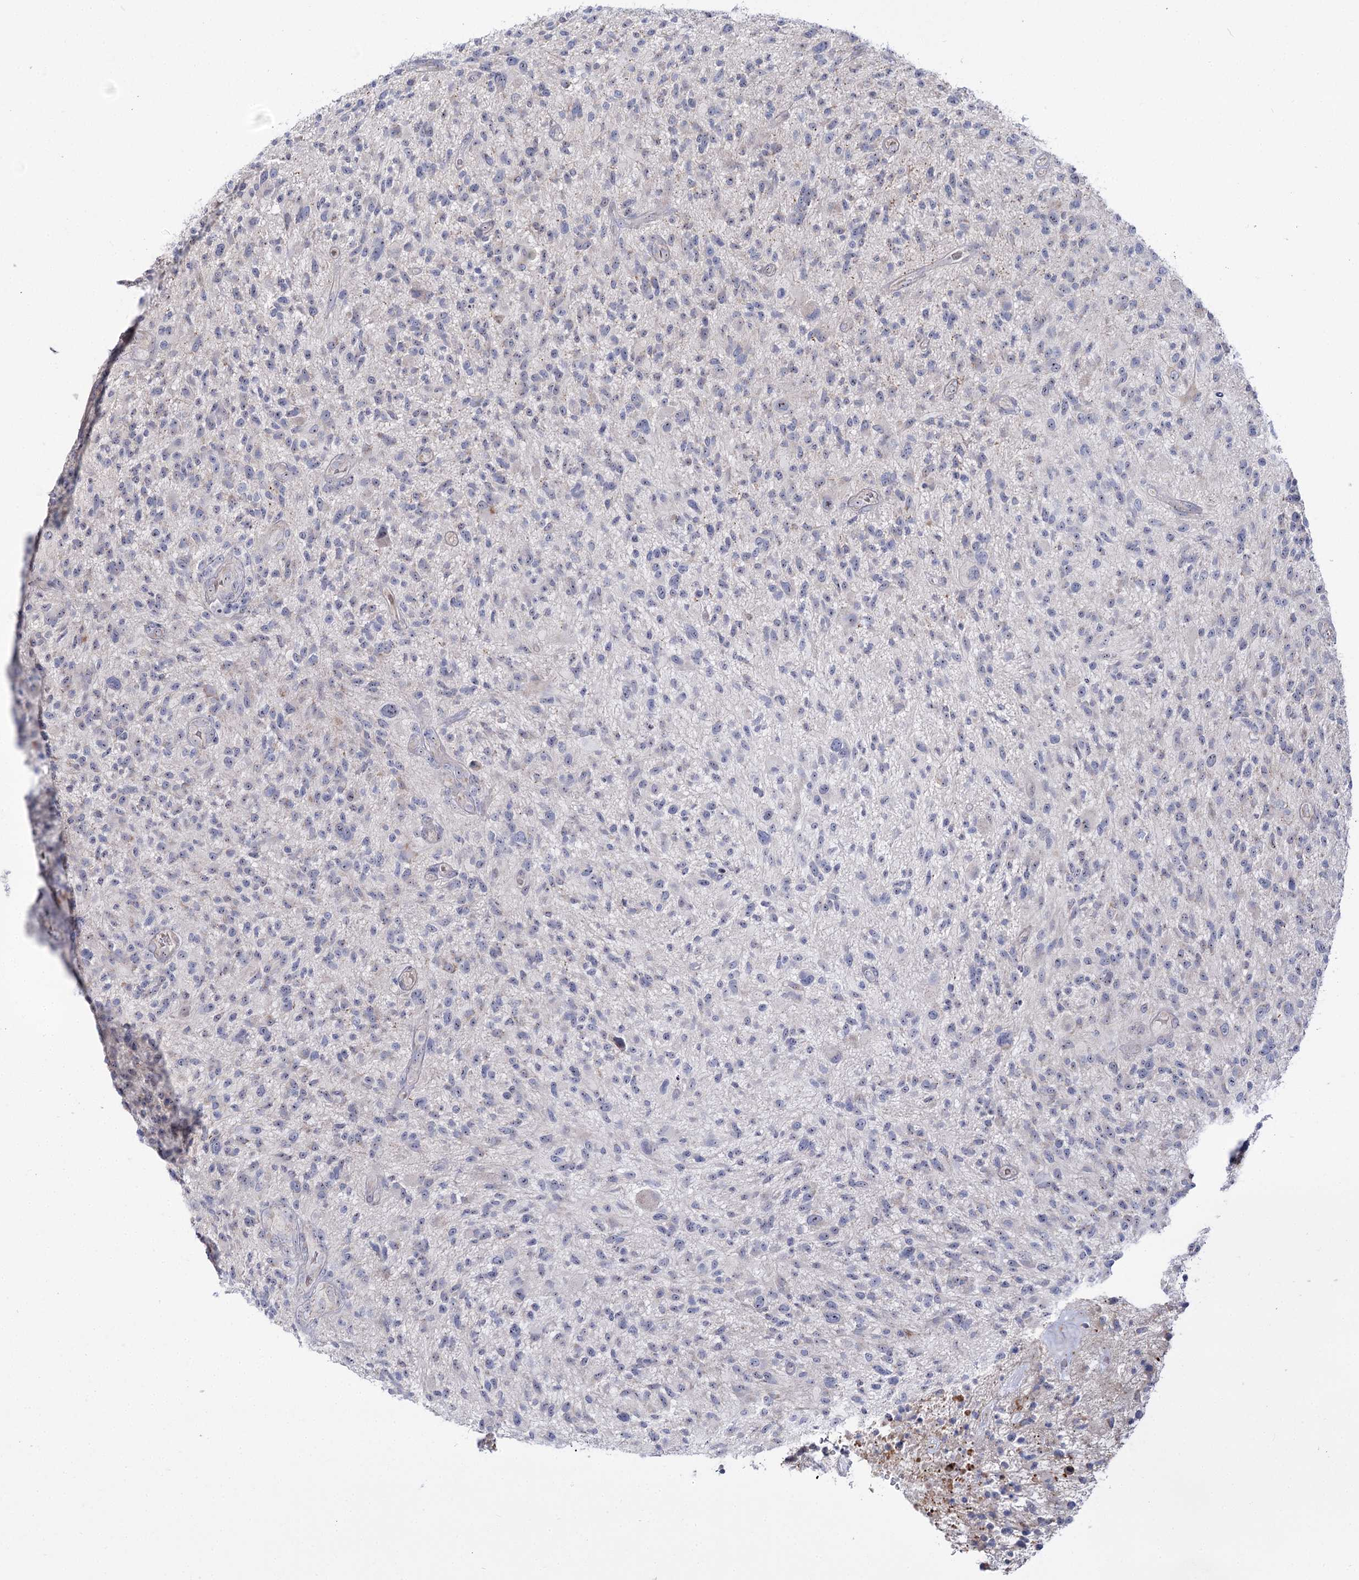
{"staining": {"intensity": "weak", "quantity": "<25%", "location": "nuclear"}, "tissue": "glioma", "cell_type": "Tumor cells", "image_type": "cancer", "snomed": [{"axis": "morphology", "description": "Glioma, malignant, High grade"}, {"axis": "topography", "description": "Brain"}], "caption": "An IHC image of malignant high-grade glioma is shown. There is no staining in tumor cells of malignant high-grade glioma.", "gene": "SUOX", "patient": {"sex": "male", "age": 47}}